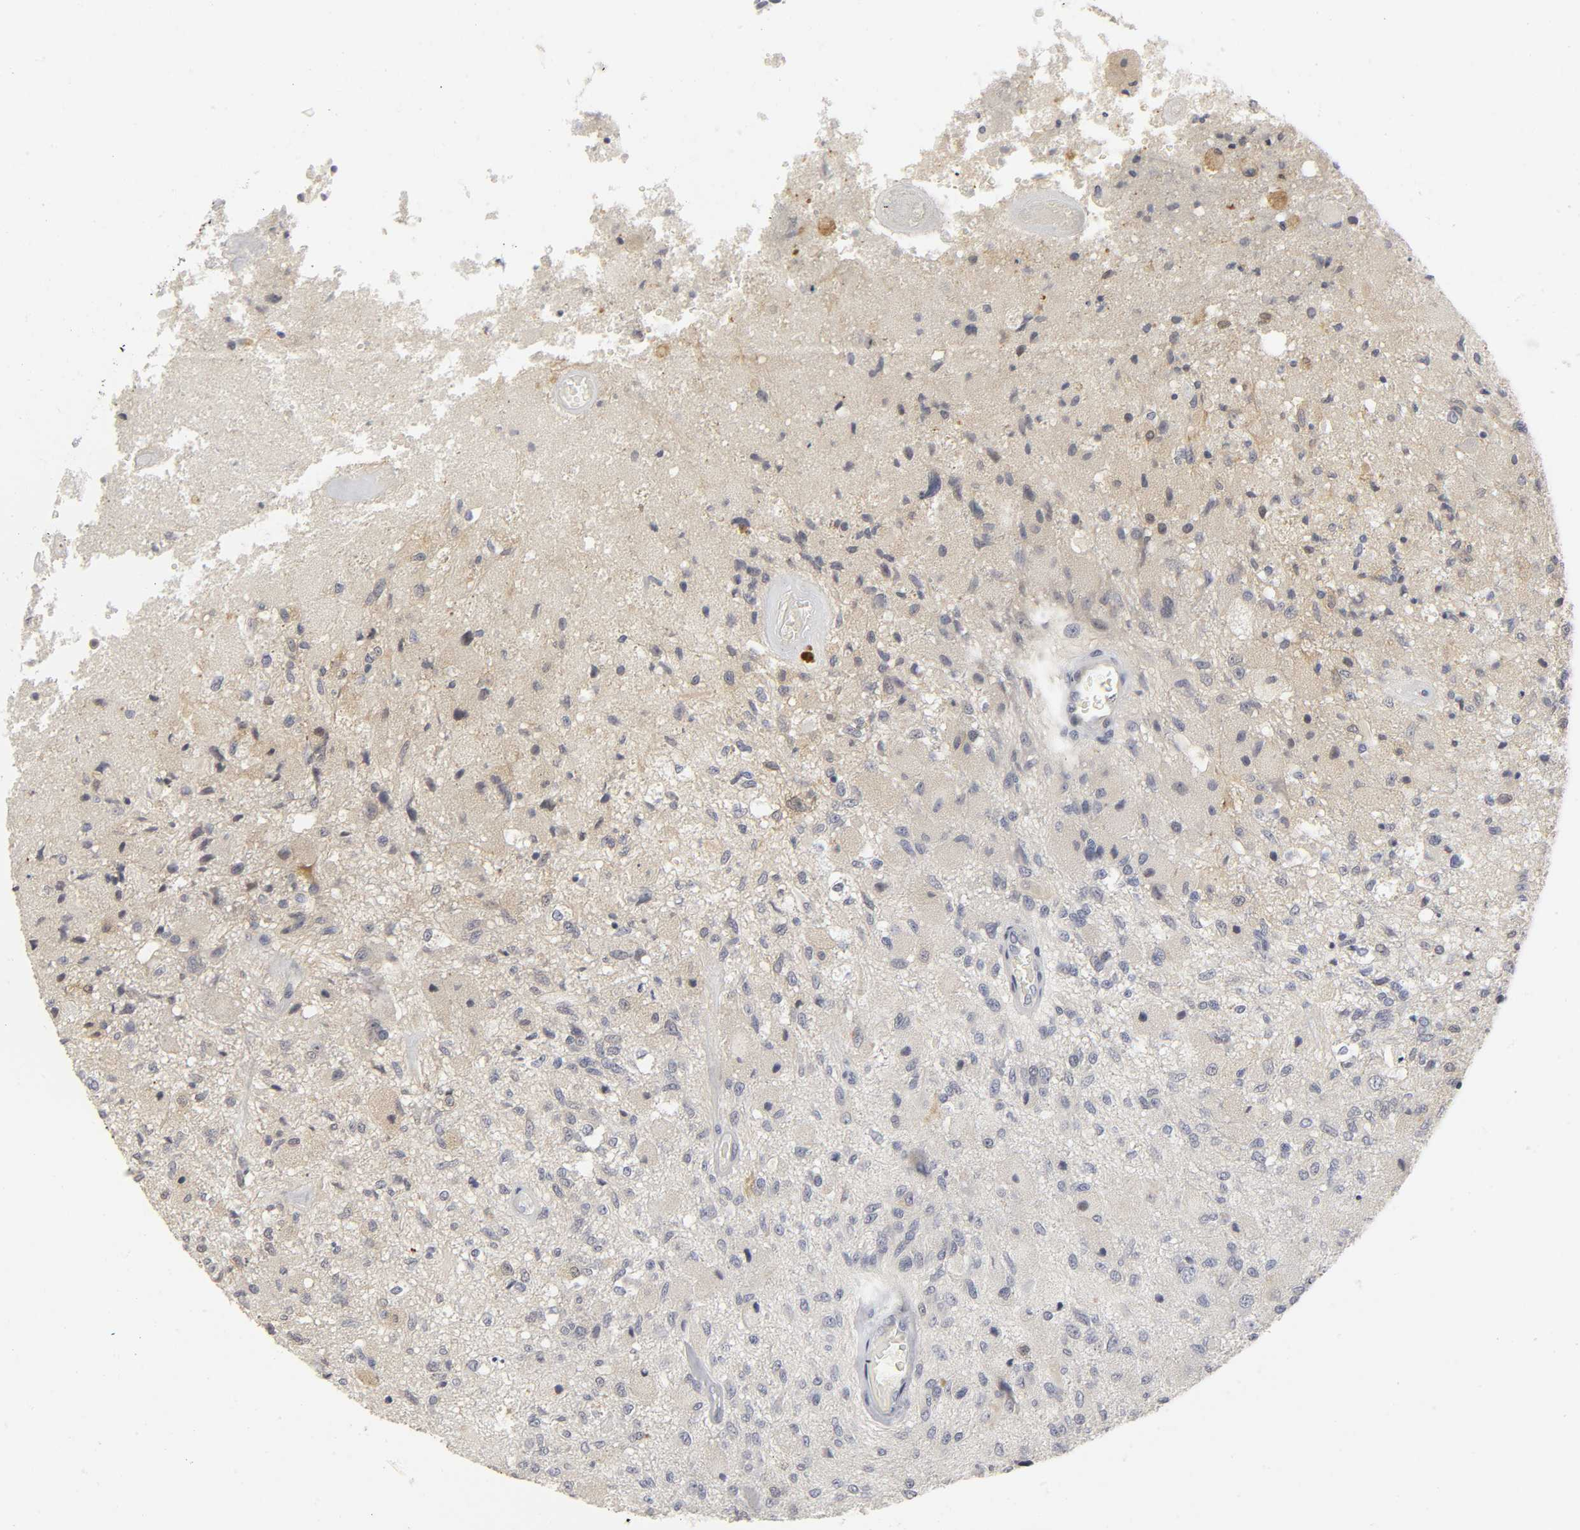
{"staining": {"intensity": "weak", "quantity": "<25%", "location": "cytoplasmic/membranous,nuclear"}, "tissue": "glioma", "cell_type": "Tumor cells", "image_type": "cancer", "snomed": [{"axis": "morphology", "description": "Normal tissue, NOS"}, {"axis": "morphology", "description": "Glioma, malignant, High grade"}, {"axis": "topography", "description": "Cerebral cortex"}], "caption": "IHC photomicrograph of neoplastic tissue: human high-grade glioma (malignant) stained with DAB (3,3'-diaminobenzidine) demonstrates no significant protein staining in tumor cells.", "gene": "PDLIM3", "patient": {"sex": "male", "age": 77}}